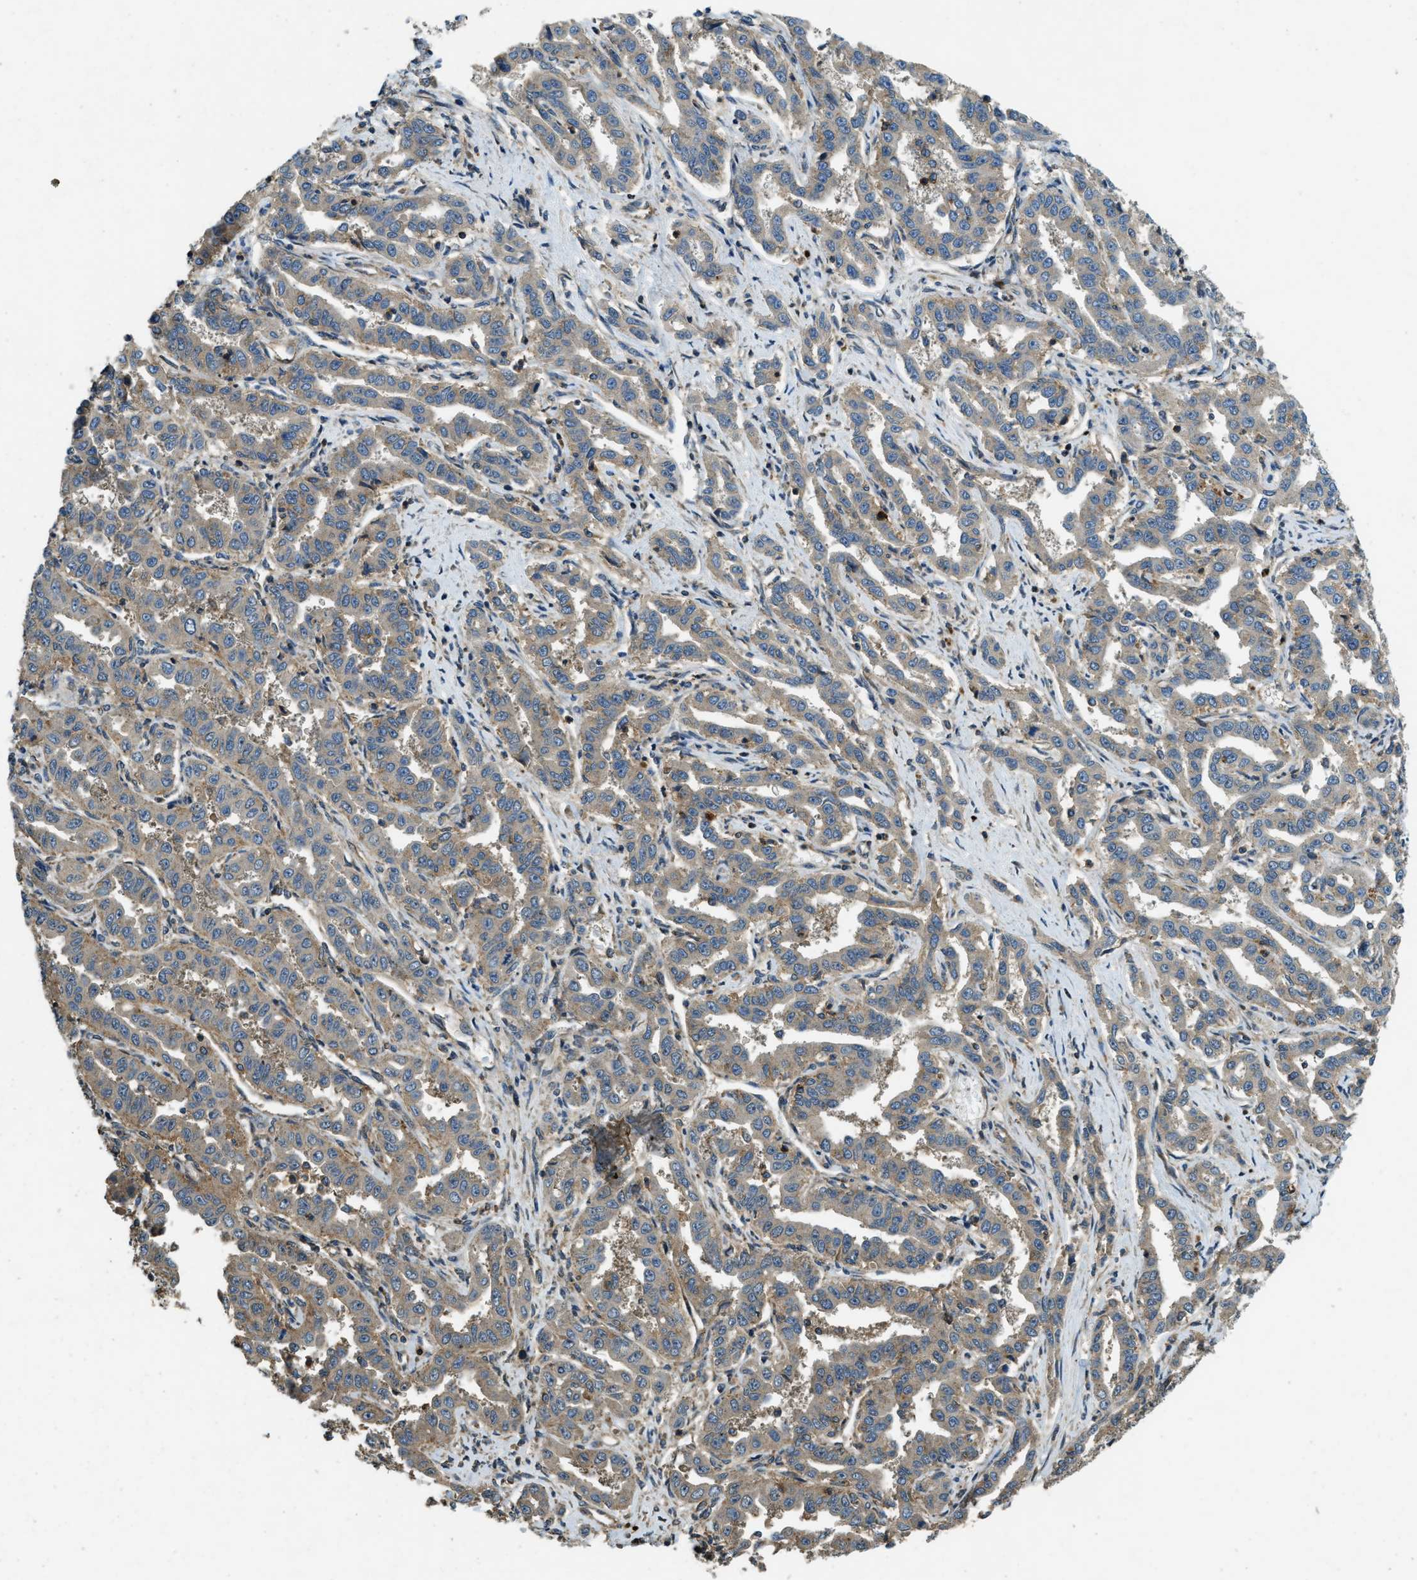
{"staining": {"intensity": "weak", "quantity": "<25%", "location": "cytoplasmic/membranous"}, "tissue": "liver cancer", "cell_type": "Tumor cells", "image_type": "cancer", "snomed": [{"axis": "morphology", "description": "Cholangiocarcinoma"}, {"axis": "topography", "description": "Liver"}], "caption": "Tumor cells are negative for protein expression in human liver cancer (cholangiocarcinoma).", "gene": "ATP8B1", "patient": {"sex": "male", "age": 59}}